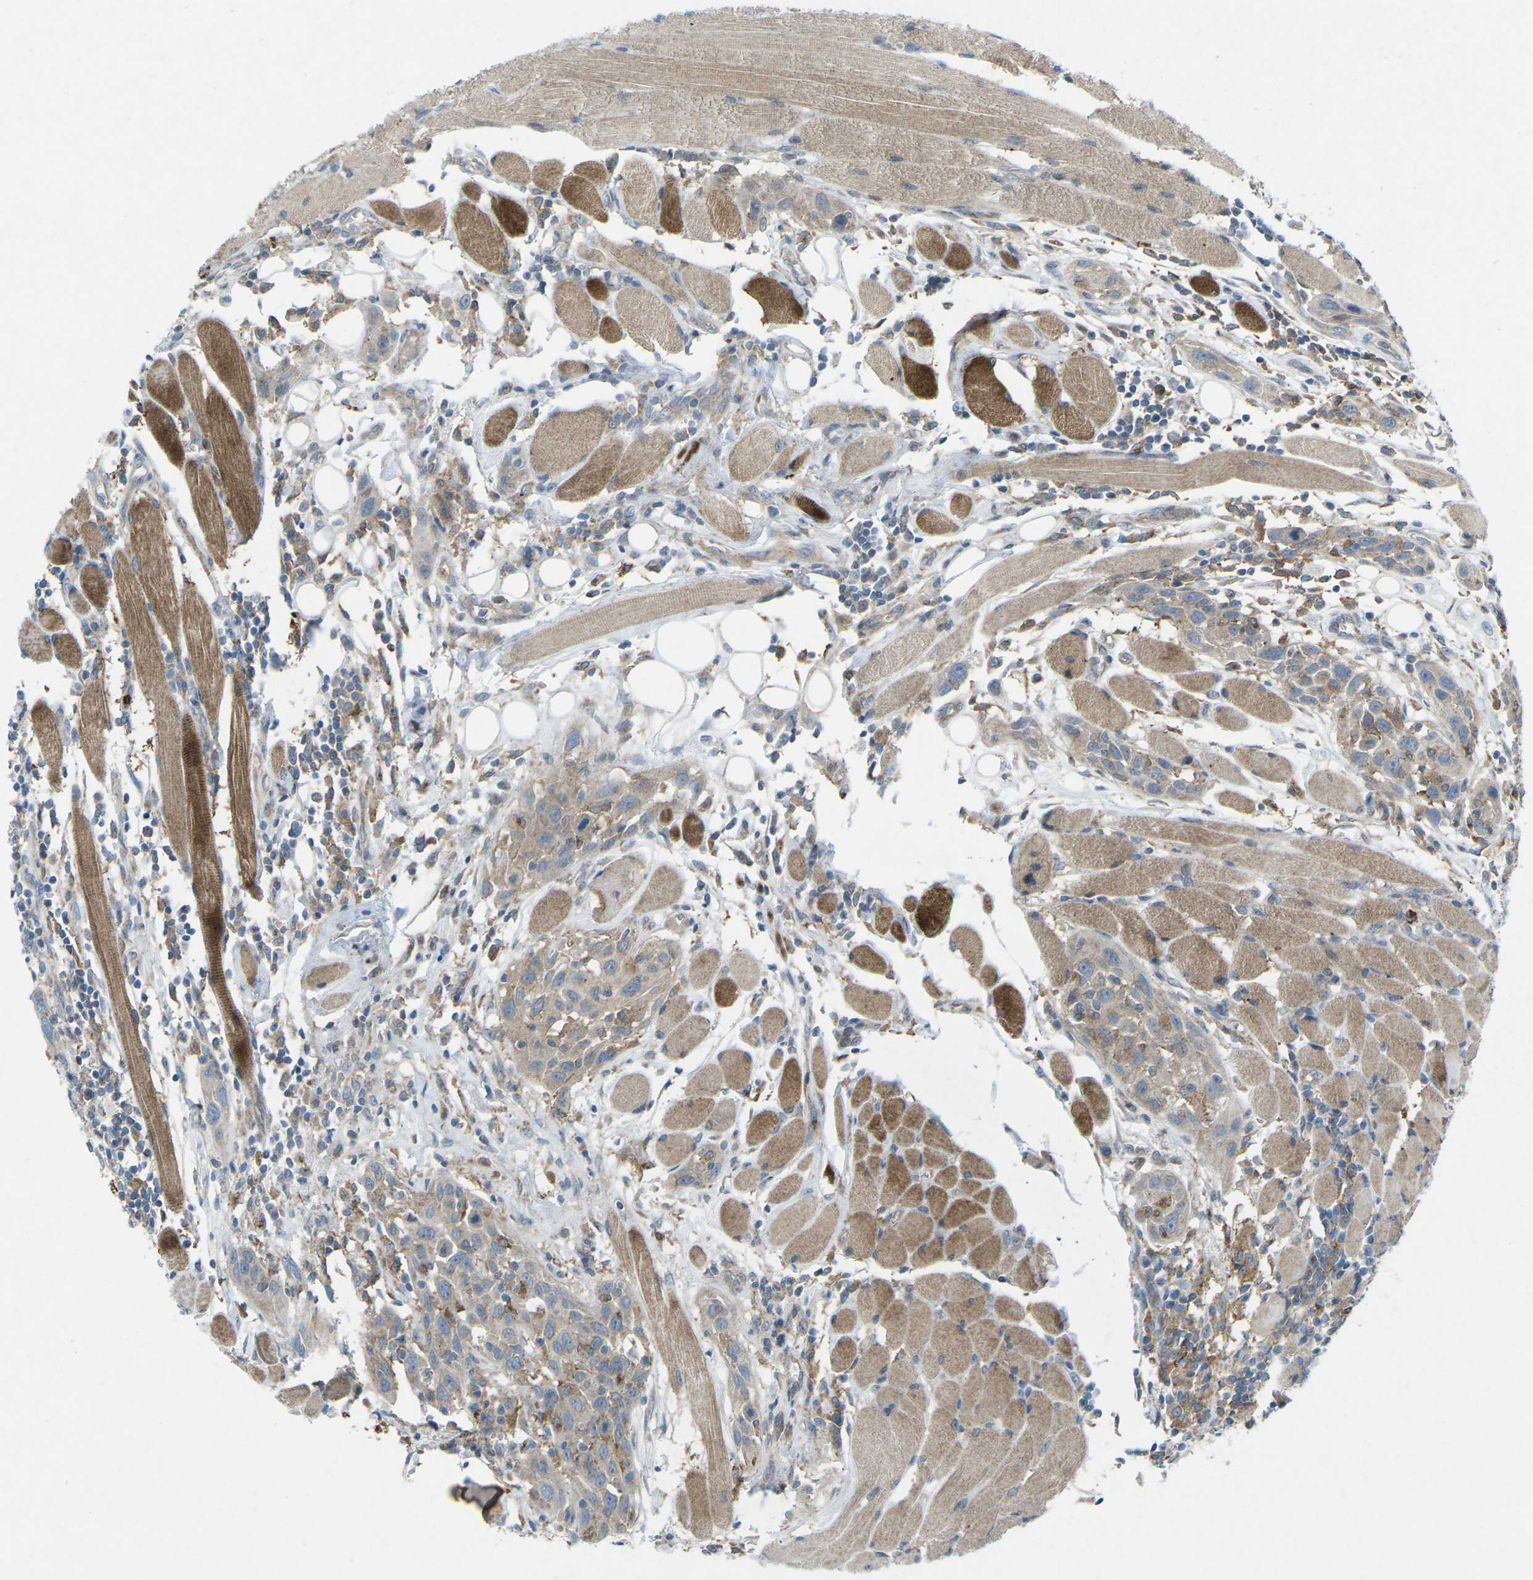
{"staining": {"intensity": "weak", "quantity": ">75%", "location": "cytoplasmic/membranous"}, "tissue": "head and neck cancer", "cell_type": "Tumor cells", "image_type": "cancer", "snomed": [{"axis": "morphology", "description": "Squamous cell carcinoma, NOS"}, {"axis": "topography", "description": "Oral tissue"}, {"axis": "topography", "description": "Head-Neck"}], "caption": "This is an image of immunohistochemistry staining of head and neck squamous cell carcinoma, which shows weak positivity in the cytoplasmic/membranous of tumor cells.", "gene": "STK11", "patient": {"sex": "female", "age": 50}}